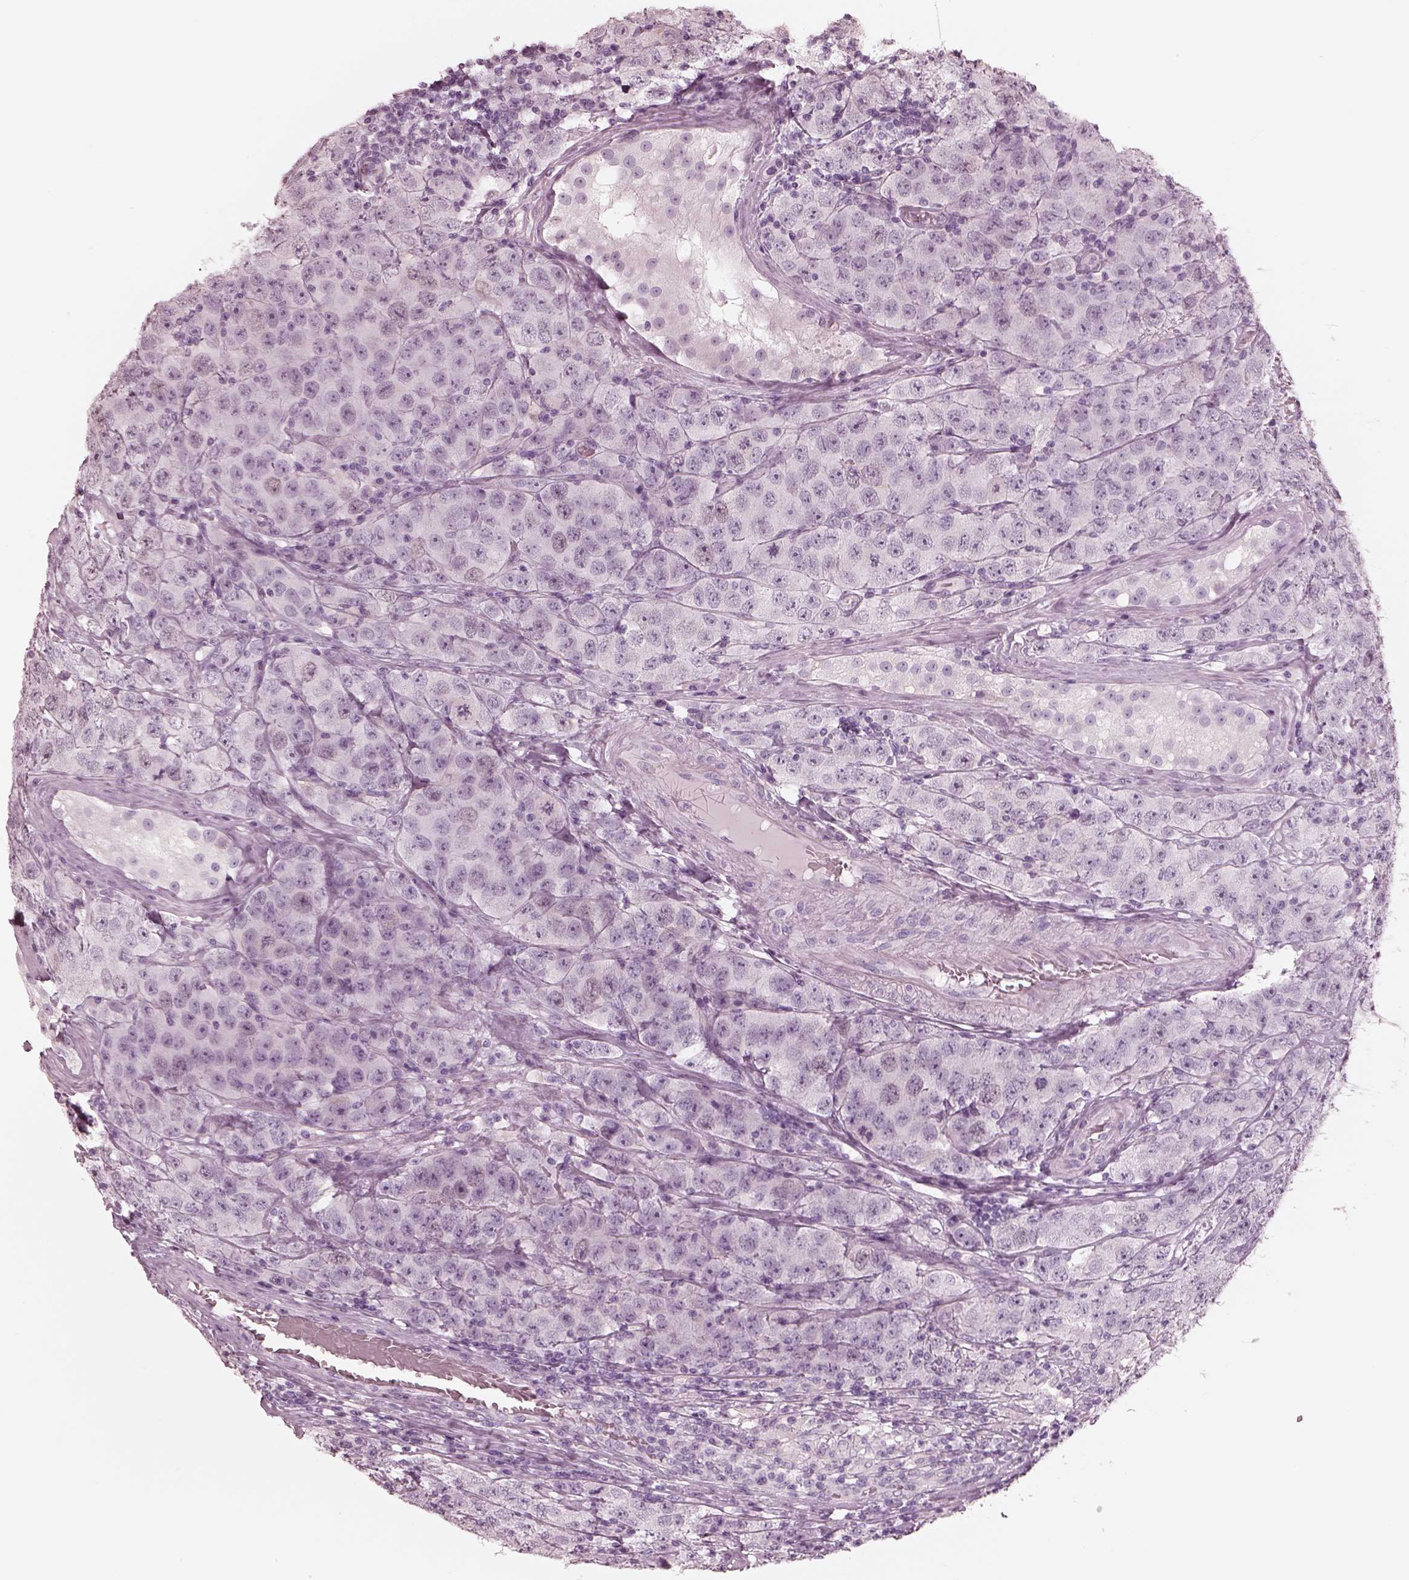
{"staining": {"intensity": "negative", "quantity": "none", "location": "none"}, "tissue": "testis cancer", "cell_type": "Tumor cells", "image_type": "cancer", "snomed": [{"axis": "morphology", "description": "Seminoma, NOS"}, {"axis": "topography", "description": "Testis"}], "caption": "Human testis seminoma stained for a protein using IHC shows no expression in tumor cells.", "gene": "KRTAP24-1", "patient": {"sex": "male", "age": 52}}